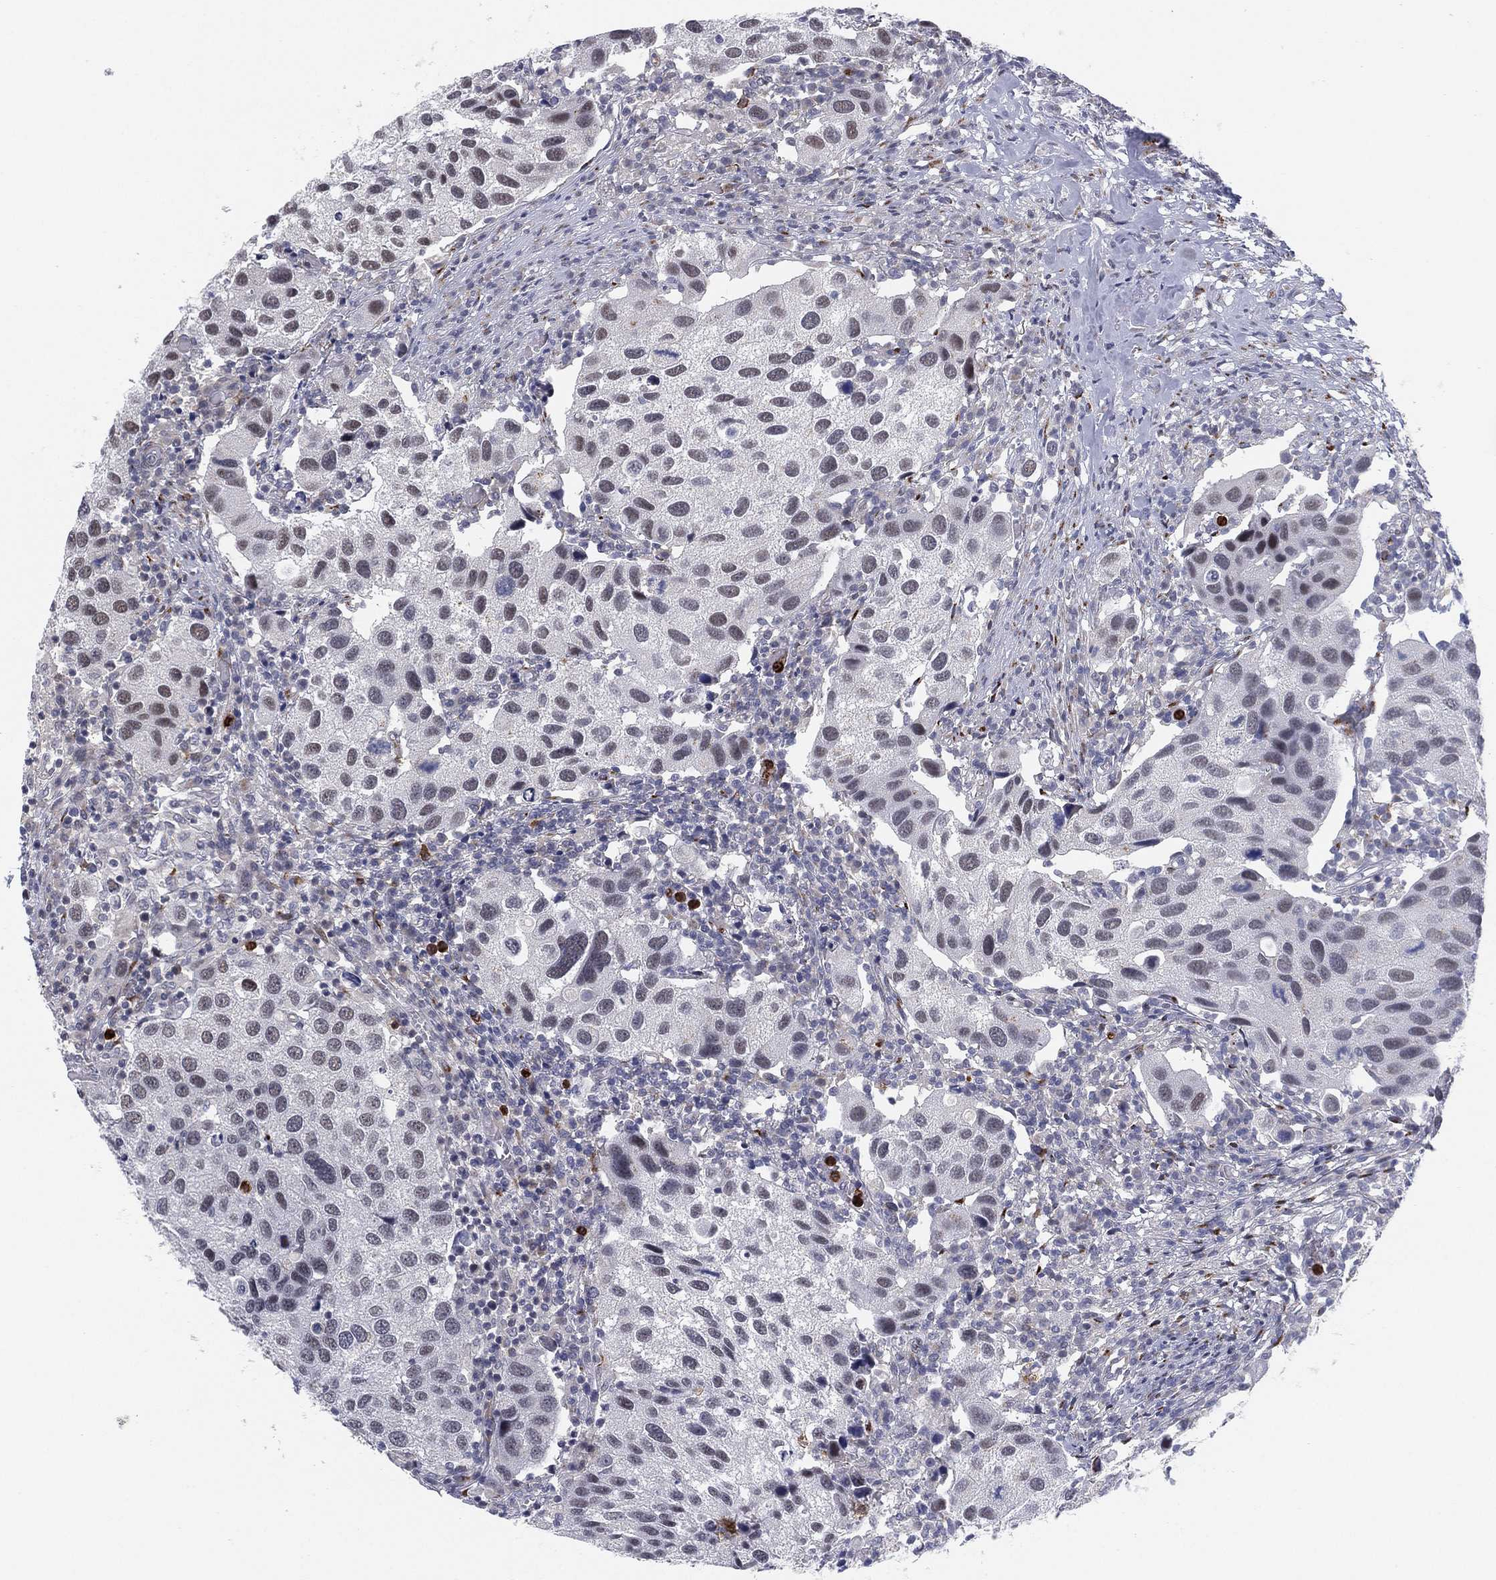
{"staining": {"intensity": "negative", "quantity": "none", "location": "none"}, "tissue": "urothelial cancer", "cell_type": "Tumor cells", "image_type": "cancer", "snomed": [{"axis": "morphology", "description": "Urothelial carcinoma, High grade"}, {"axis": "topography", "description": "Urinary bladder"}], "caption": "DAB immunohistochemical staining of human urothelial cancer demonstrates no significant expression in tumor cells.", "gene": "CD177", "patient": {"sex": "male", "age": 79}}